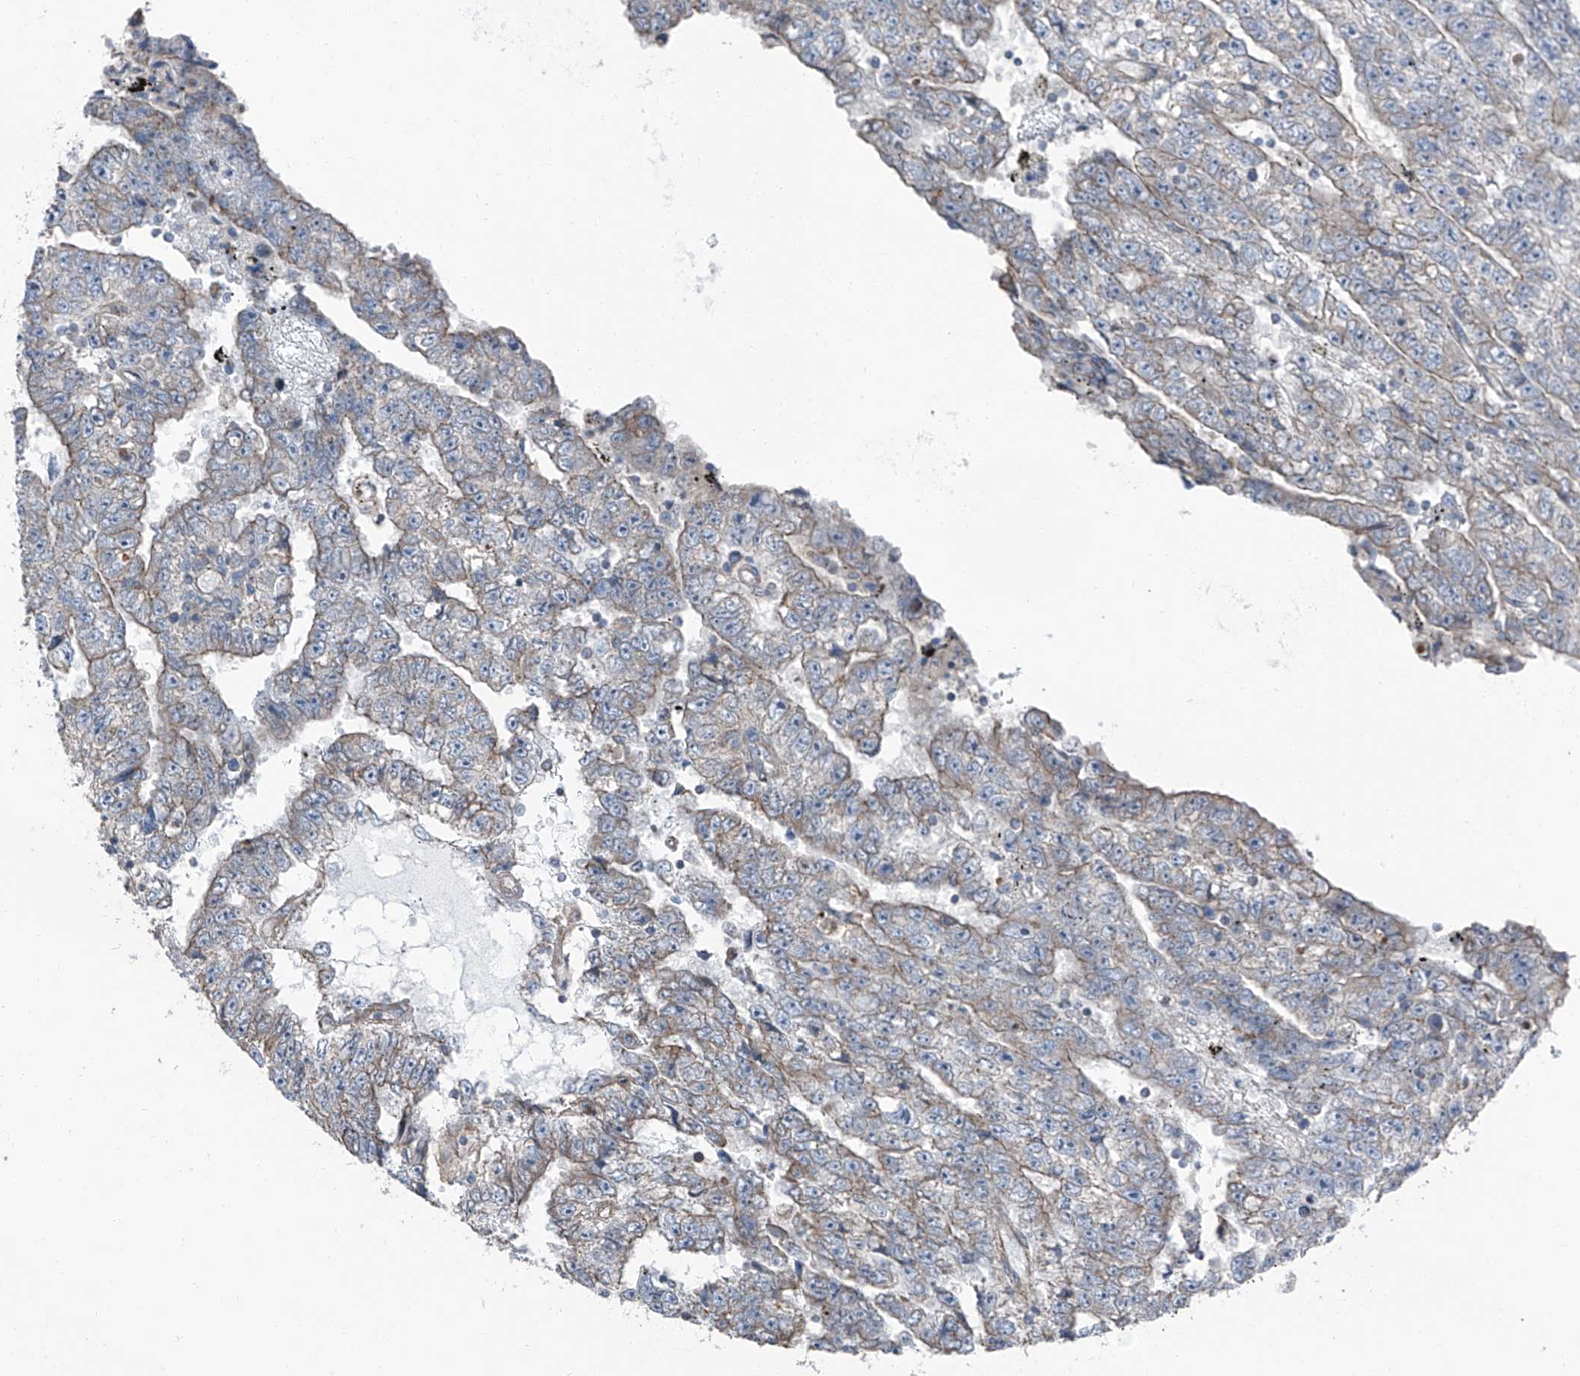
{"staining": {"intensity": "negative", "quantity": "none", "location": "none"}, "tissue": "testis cancer", "cell_type": "Tumor cells", "image_type": "cancer", "snomed": [{"axis": "morphology", "description": "Carcinoma, Embryonal, NOS"}, {"axis": "topography", "description": "Testis"}], "caption": "Immunohistochemistry (IHC) of testis cancer (embryonal carcinoma) exhibits no expression in tumor cells.", "gene": "GPR142", "patient": {"sex": "male", "age": 25}}